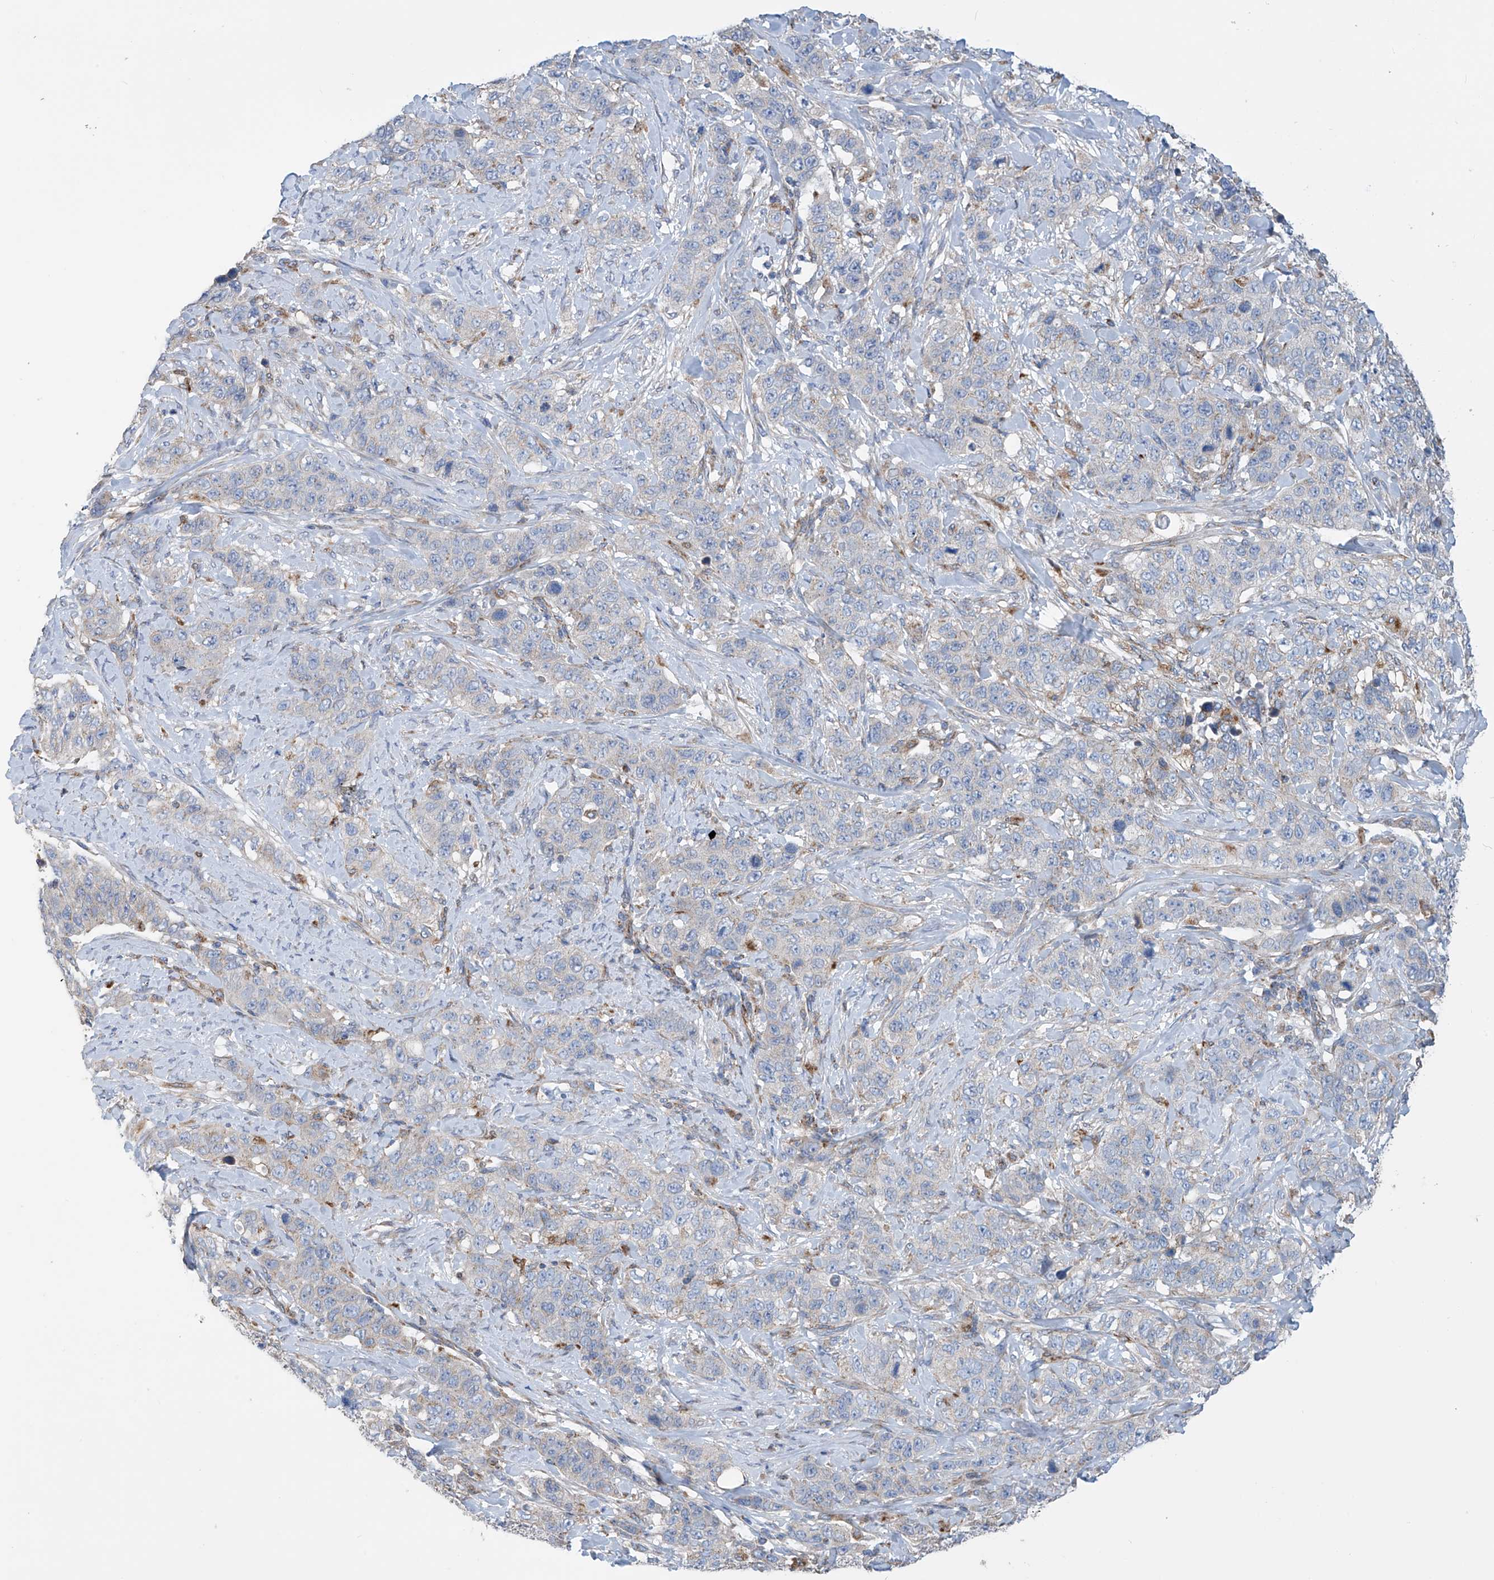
{"staining": {"intensity": "negative", "quantity": "none", "location": "none"}, "tissue": "stomach cancer", "cell_type": "Tumor cells", "image_type": "cancer", "snomed": [{"axis": "morphology", "description": "Adenocarcinoma, NOS"}, {"axis": "topography", "description": "Stomach"}], "caption": "Tumor cells are negative for protein expression in human stomach cancer.", "gene": "EIF5B", "patient": {"sex": "male", "age": 48}}